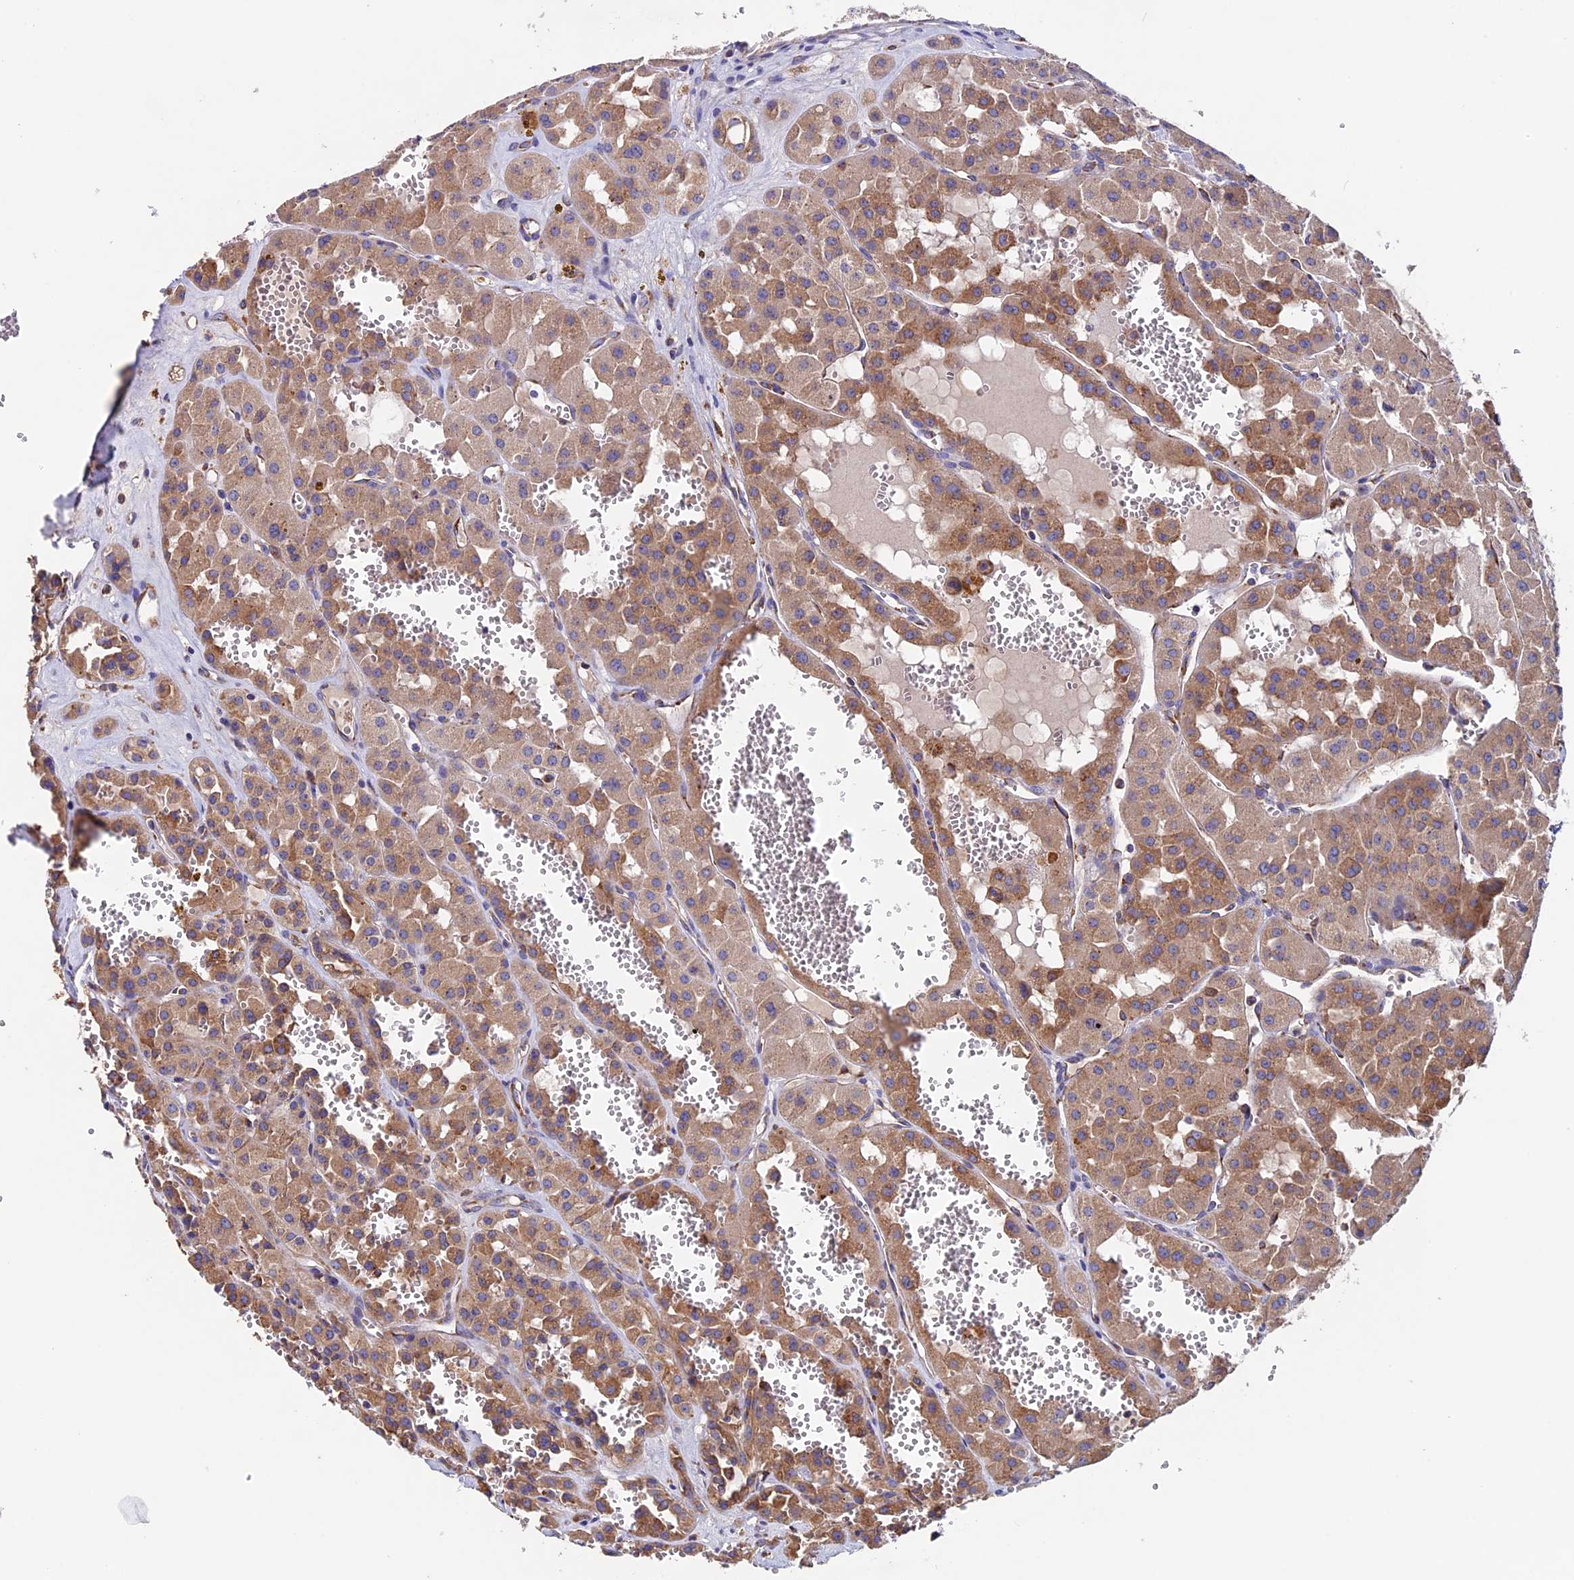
{"staining": {"intensity": "moderate", "quantity": ">75%", "location": "cytoplasmic/membranous"}, "tissue": "renal cancer", "cell_type": "Tumor cells", "image_type": "cancer", "snomed": [{"axis": "morphology", "description": "Carcinoma, NOS"}, {"axis": "topography", "description": "Kidney"}], "caption": "Moderate cytoplasmic/membranous expression is identified in about >75% of tumor cells in renal carcinoma.", "gene": "BTBD3", "patient": {"sex": "female", "age": 75}}